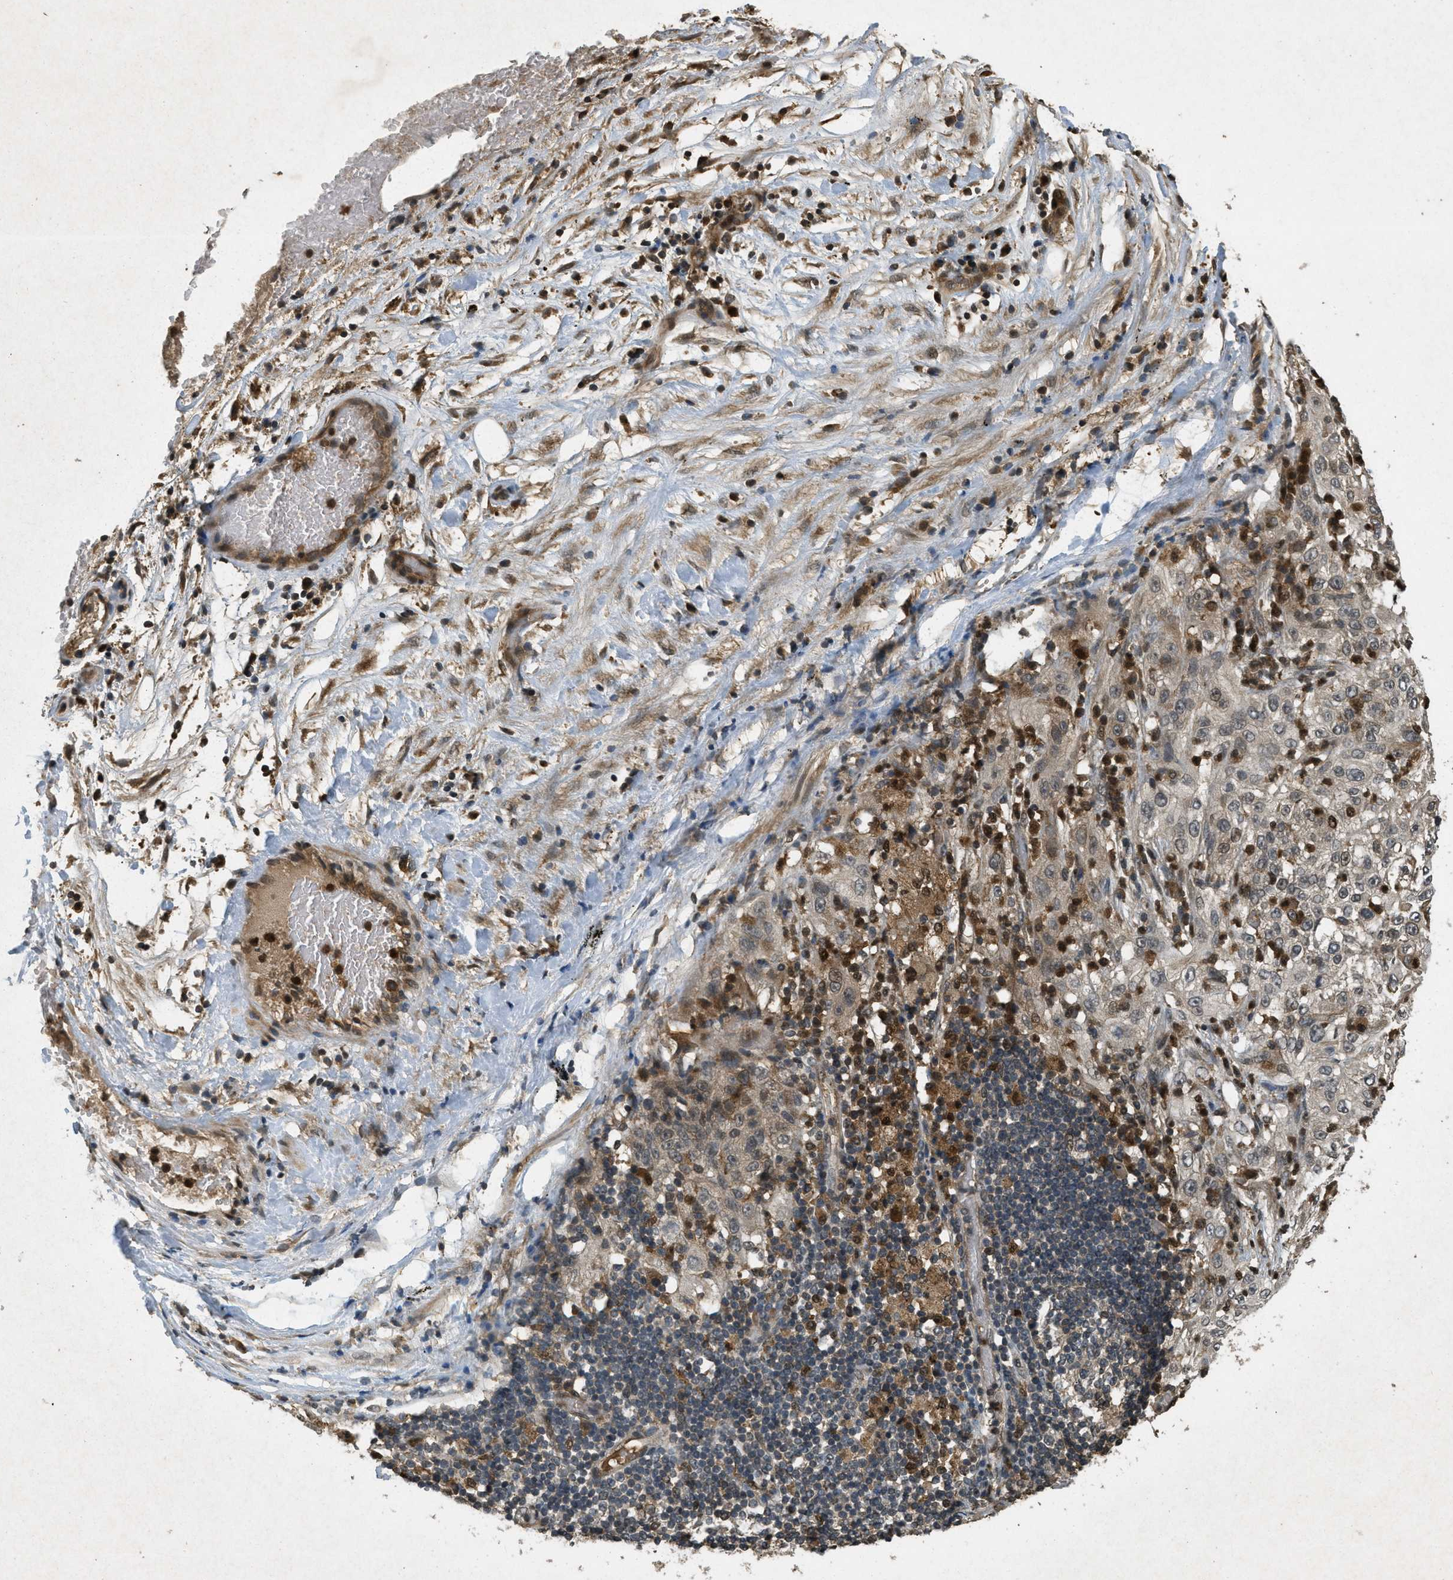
{"staining": {"intensity": "weak", "quantity": "25%-75%", "location": "cytoplasmic/membranous"}, "tissue": "lung cancer", "cell_type": "Tumor cells", "image_type": "cancer", "snomed": [{"axis": "morphology", "description": "Inflammation, NOS"}, {"axis": "morphology", "description": "Squamous cell carcinoma, NOS"}, {"axis": "topography", "description": "Lymph node"}, {"axis": "topography", "description": "Soft tissue"}, {"axis": "topography", "description": "Lung"}], "caption": "A brown stain highlights weak cytoplasmic/membranous positivity of a protein in human squamous cell carcinoma (lung) tumor cells.", "gene": "ATG7", "patient": {"sex": "male", "age": 66}}